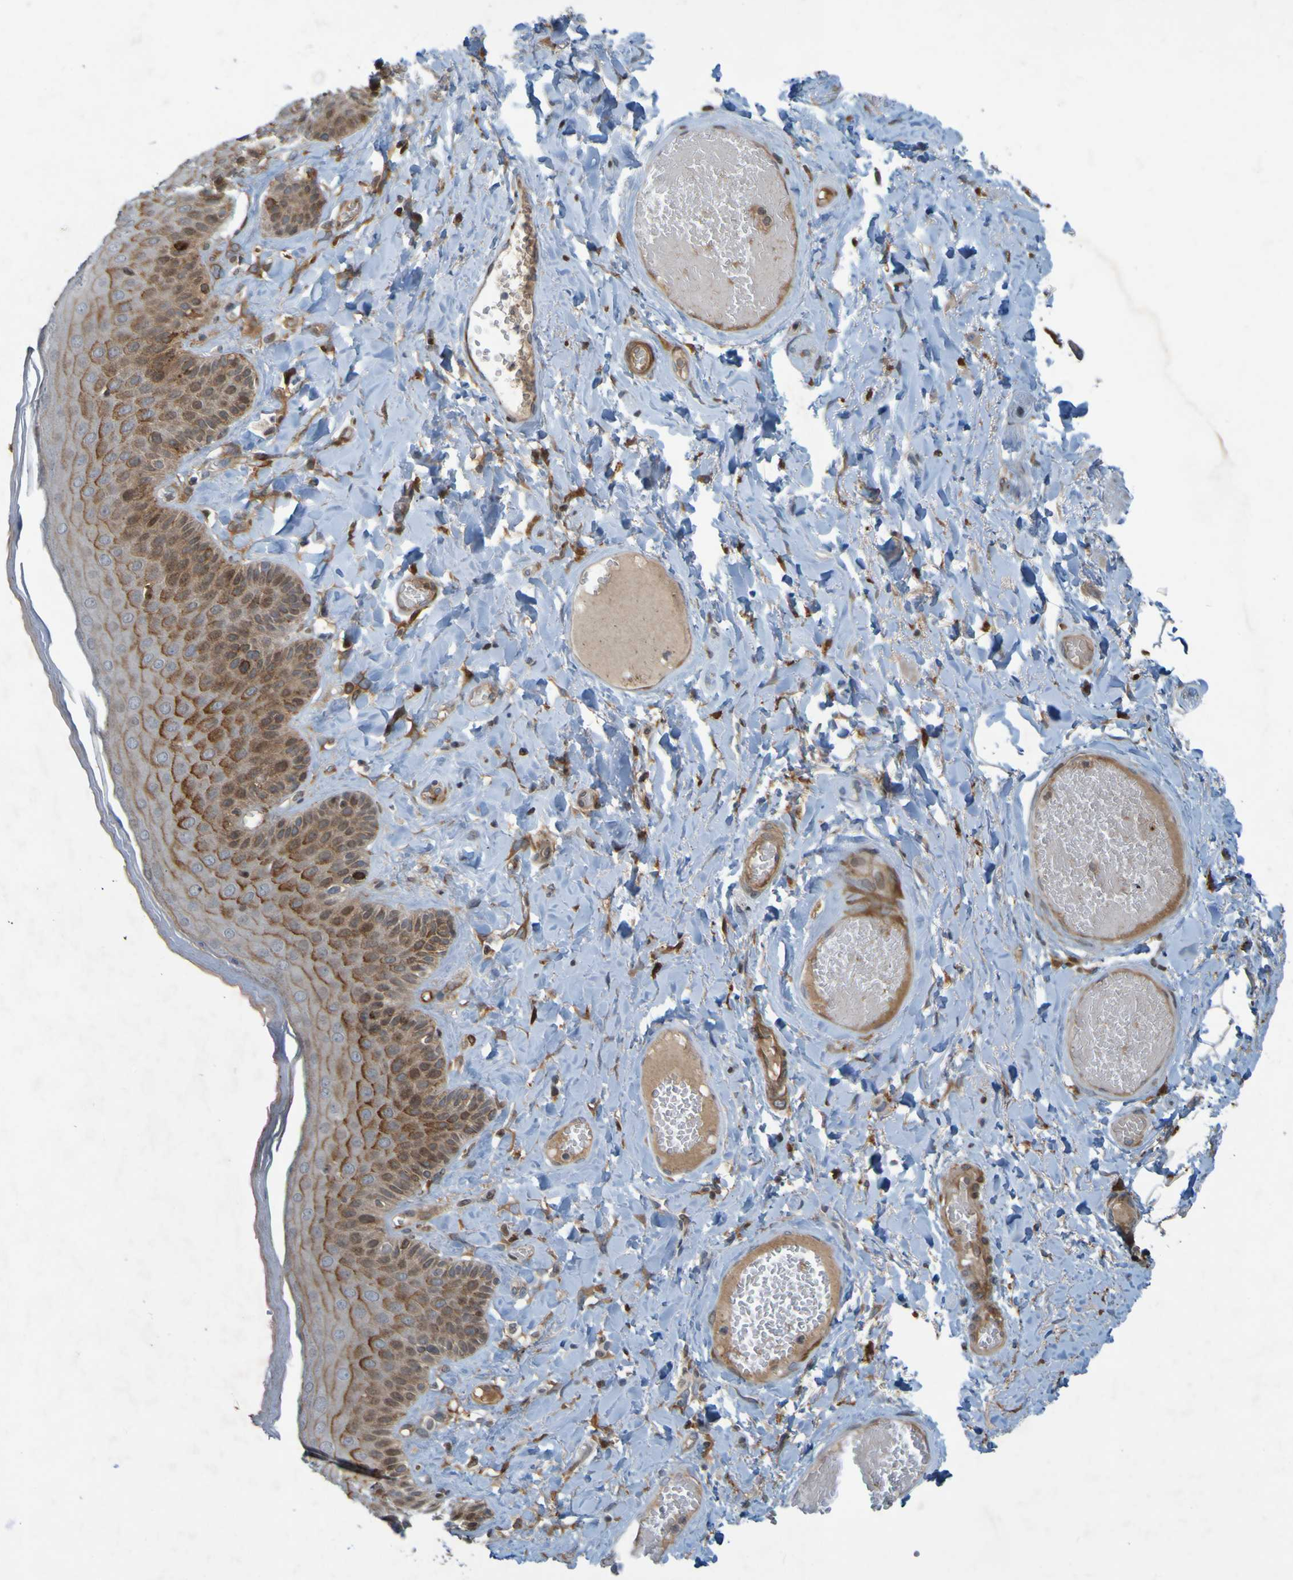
{"staining": {"intensity": "moderate", "quantity": ">75%", "location": "cytoplasmic/membranous"}, "tissue": "skin", "cell_type": "Epidermal cells", "image_type": "normal", "snomed": [{"axis": "morphology", "description": "Normal tissue, NOS"}, {"axis": "topography", "description": "Anal"}], "caption": "Epidermal cells show medium levels of moderate cytoplasmic/membranous positivity in about >75% of cells in normal skin.", "gene": "GUCY1A1", "patient": {"sex": "male", "age": 69}}